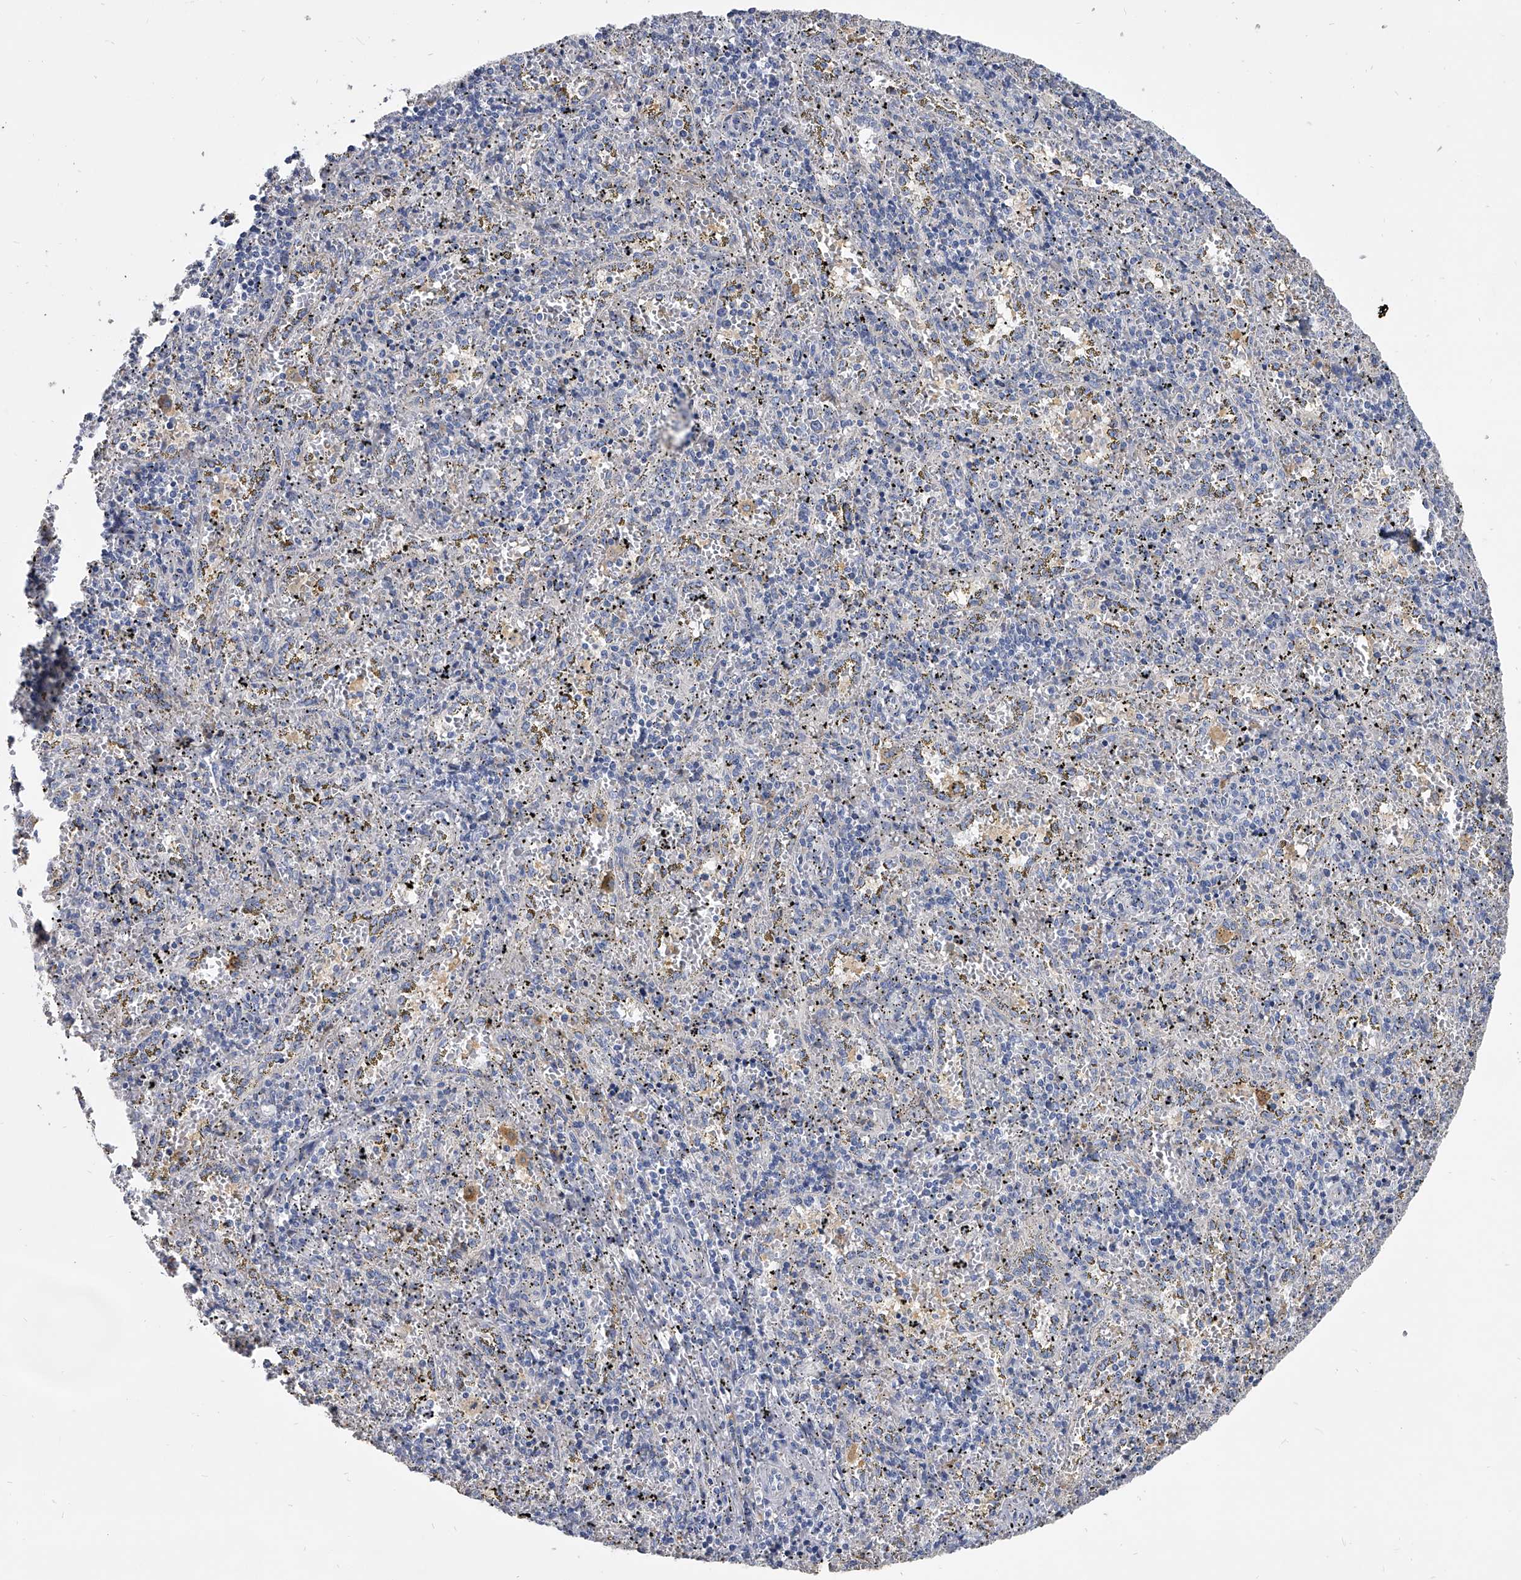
{"staining": {"intensity": "negative", "quantity": "none", "location": "none"}, "tissue": "spleen", "cell_type": "Cells in red pulp", "image_type": "normal", "snomed": [{"axis": "morphology", "description": "Normal tissue, NOS"}, {"axis": "topography", "description": "Spleen"}], "caption": "IHC image of unremarkable human spleen stained for a protein (brown), which reveals no expression in cells in red pulp.", "gene": "SPP1", "patient": {"sex": "male", "age": 11}}